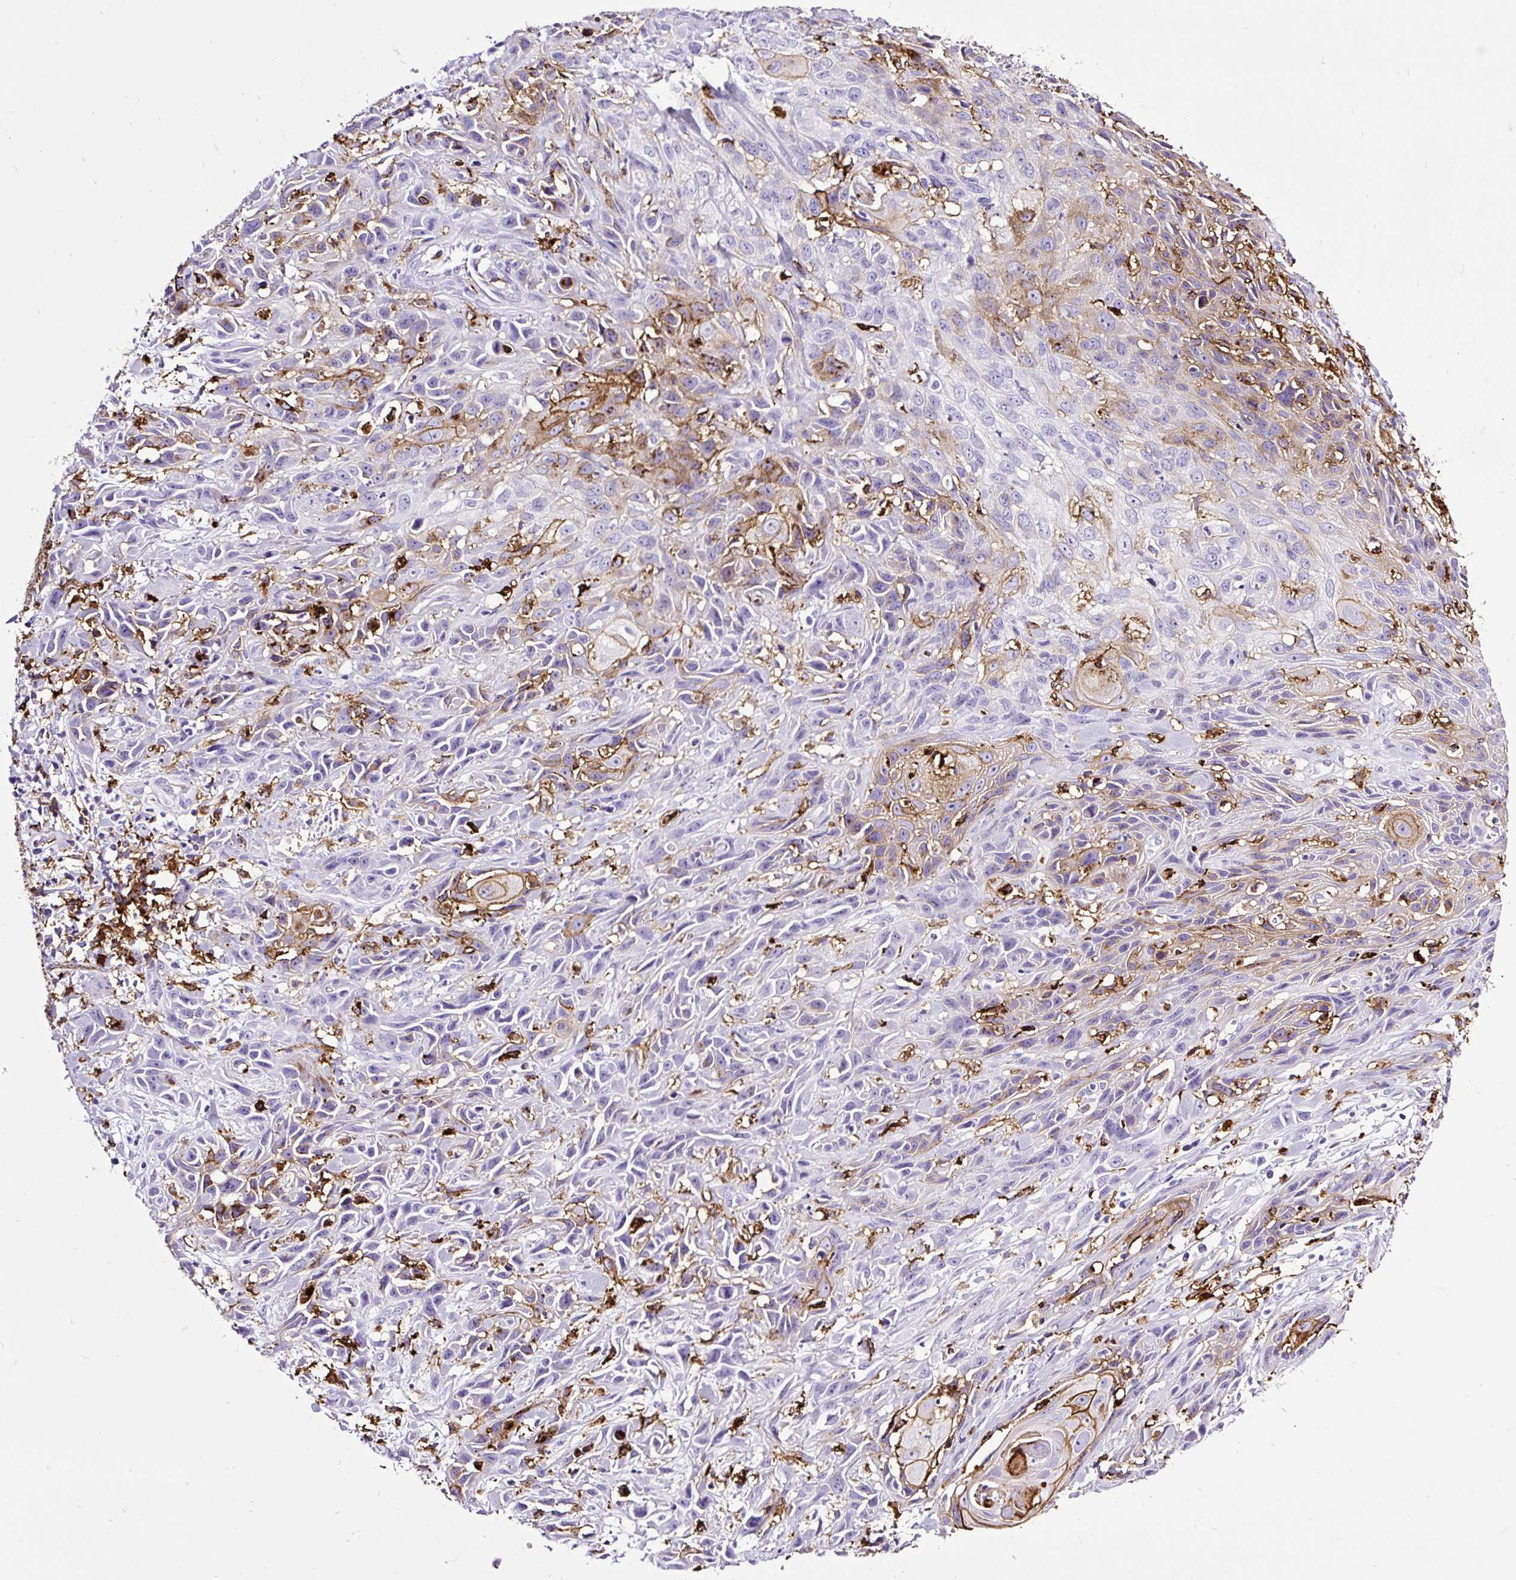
{"staining": {"intensity": "moderate", "quantity": "<25%", "location": "cytoplasmic/membranous"}, "tissue": "skin cancer", "cell_type": "Tumor cells", "image_type": "cancer", "snomed": [{"axis": "morphology", "description": "Squamous cell carcinoma, NOS"}, {"axis": "topography", "description": "Skin"}, {"axis": "topography", "description": "Vulva"}], "caption": "Protein staining displays moderate cytoplasmic/membranous expression in approximately <25% of tumor cells in squamous cell carcinoma (skin).", "gene": "HLA-DRA", "patient": {"sex": "female", "age": 83}}